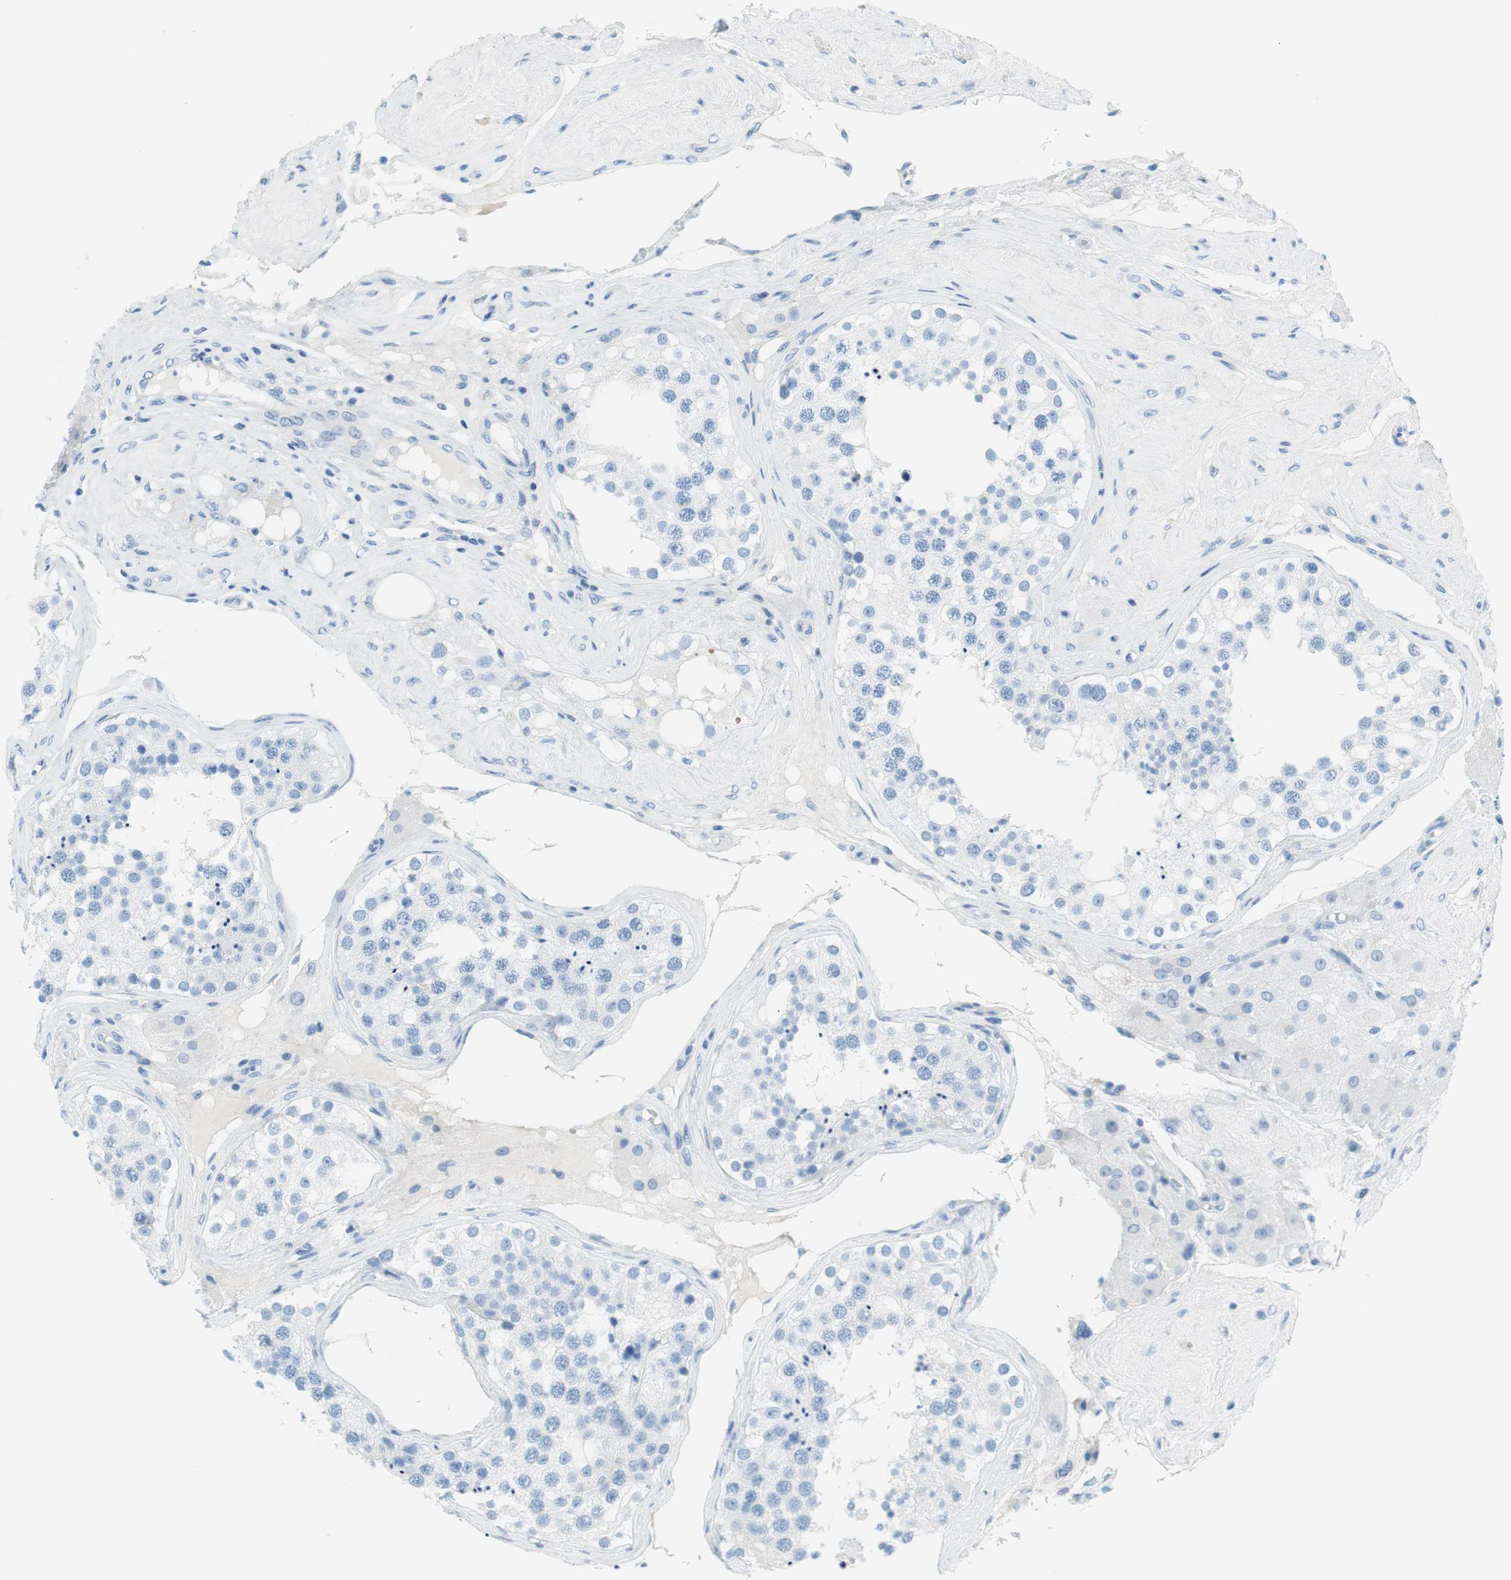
{"staining": {"intensity": "negative", "quantity": "none", "location": "none"}, "tissue": "testis", "cell_type": "Cells in seminiferous ducts", "image_type": "normal", "snomed": [{"axis": "morphology", "description": "Normal tissue, NOS"}, {"axis": "topography", "description": "Testis"}], "caption": "Immunohistochemical staining of normal testis demonstrates no significant staining in cells in seminiferous ducts. Nuclei are stained in blue.", "gene": "MYH1", "patient": {"sex": "male", "age": 68}}